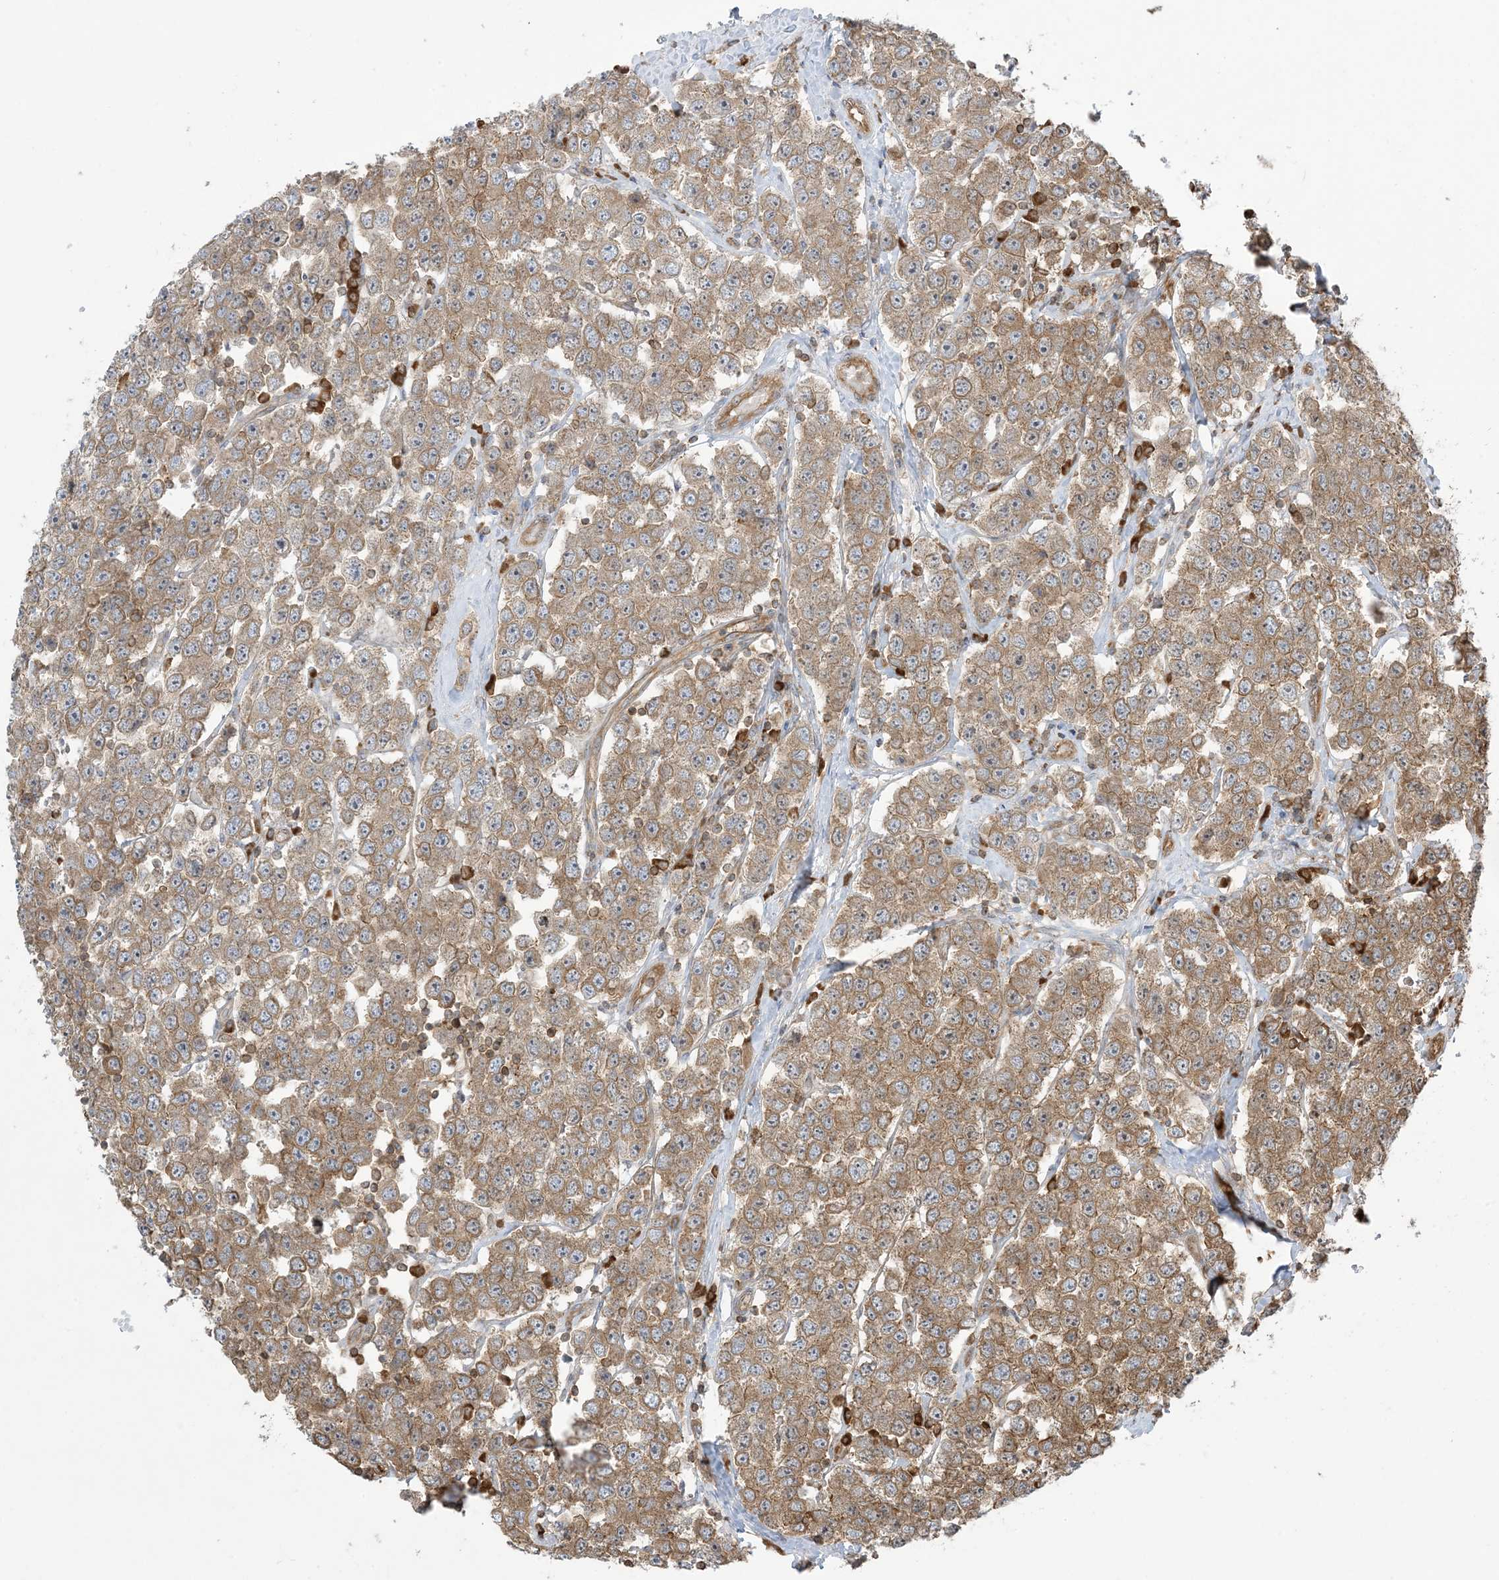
{"staining": {"intensity": "moderate", "quantity": ">75%", "location": "cytoplasmic/membranous"}, "tissue": "testis cancer", "cell_type": "Tumor cells", "image_type": "cancer", "snomed": [{"axis": "morphology", "description": "Seminoma, NOS"}, {"axis": "topography", "description": "Testis"}], "caption": "About >75% of tumor cells in human testis cancer reveal moderate cytoplasmic/membranous protein expression as visualized by brown immunohistochemical staining.", "gene": "SRP72", "patient": {"sex": "male", "age": 28}}